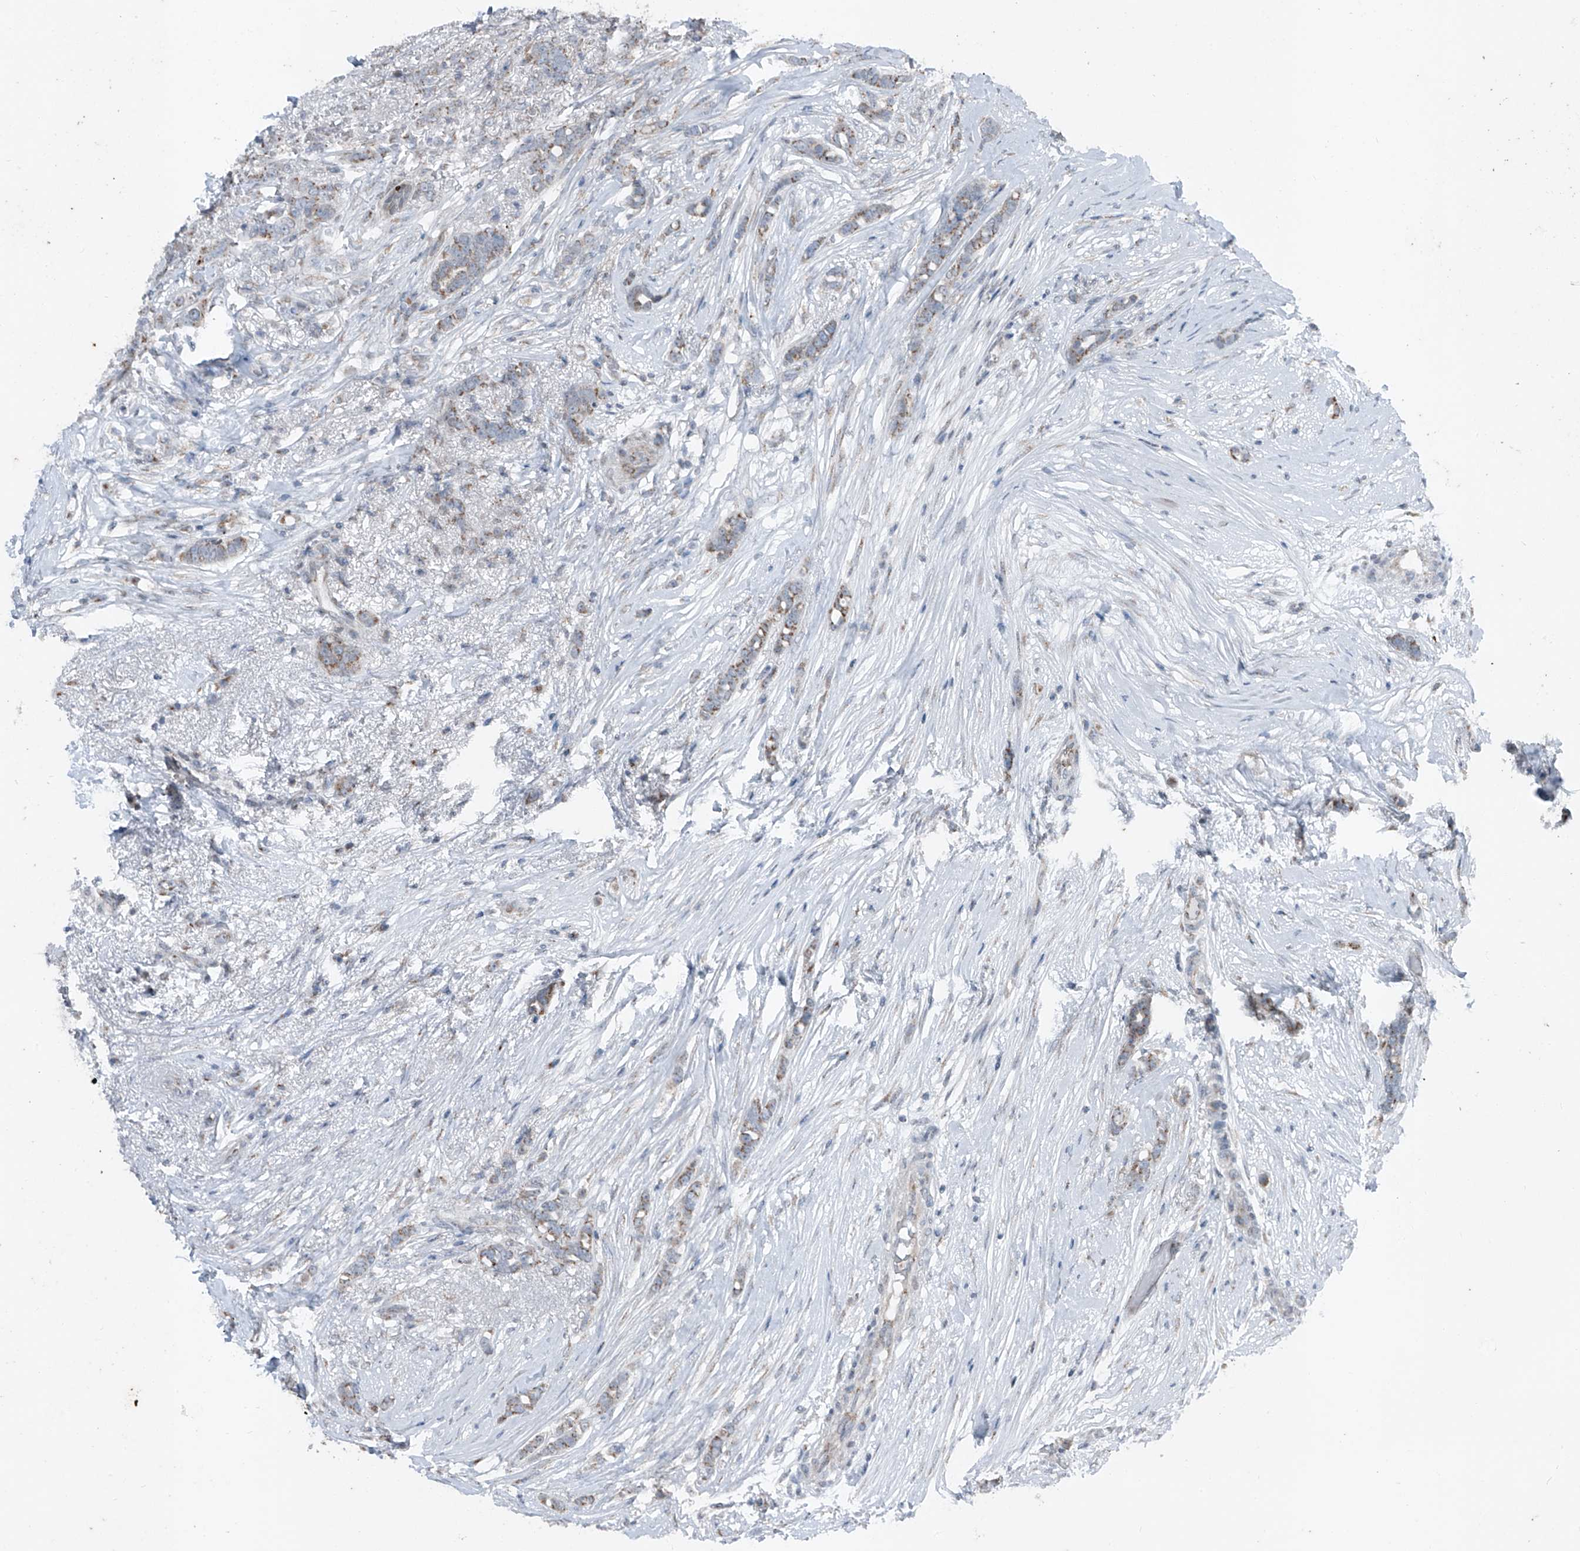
{"staining": {"intensity": "weak", "quantity": ">75%", "location": "cytoplasmic/membranous"}, "tissue": "breast cancer", "cell_type": "Tumor cells", "image_type": "cancer", "snomed": [{"axis": "morphology", "description": "Lobular carcinoma"}, {"axis": "topography", "description": "Breast"}], "caption": "The micrograph shows a brown stain indicating the presence of a protein in the cytoplasmic/membranous of tumor cells in breast lobular carcinoma. Using DAB (3,3'-diaminobenzidine) (brown) and hematoxylin (blue) stains, captured at high magnification using brightfield microscopy.", "gene": "DYRK1B", "patient": {"sex": "female", "age": 51}}